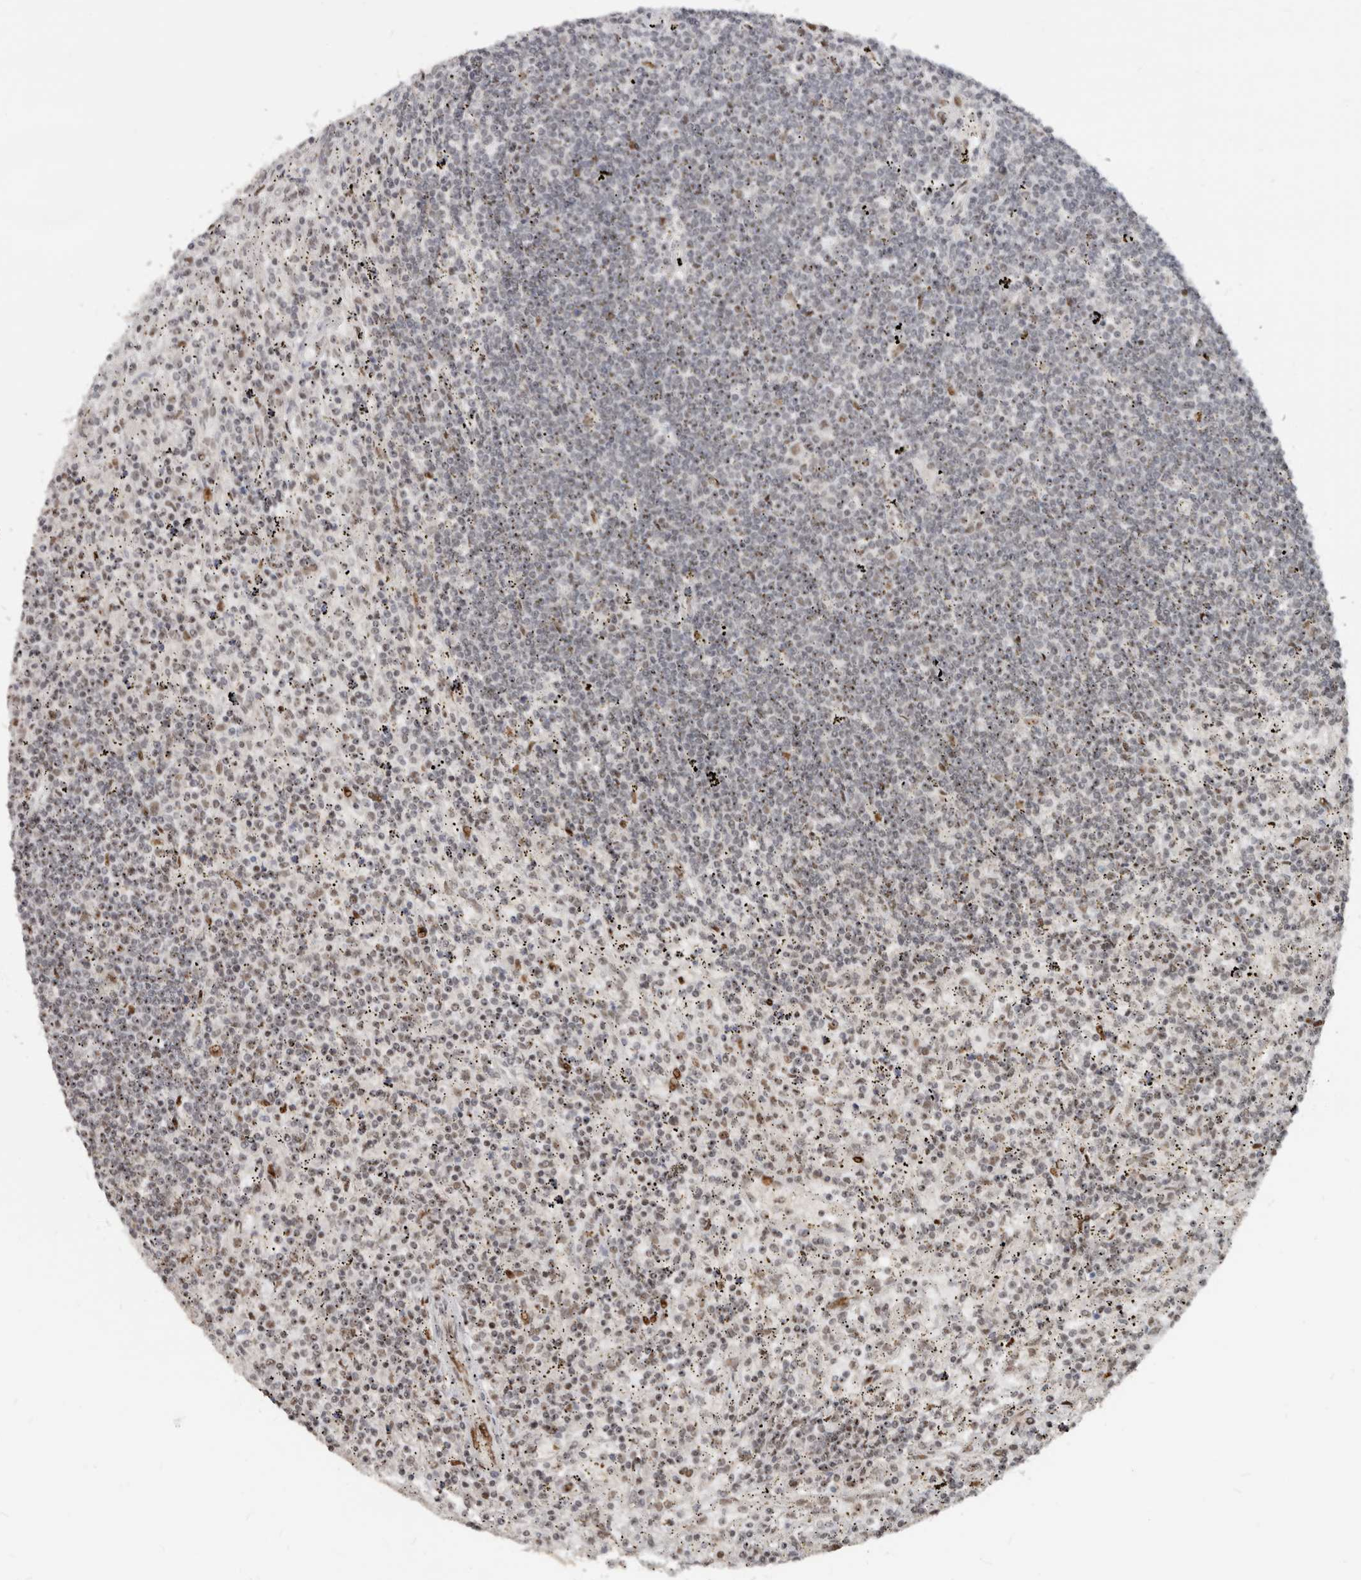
{"staining": {"intensity": "negative", "quantity": "none", "location": "none"}, "tissue": "lymphoma", "cell_type": "Tumor cells", "image_type": "cancer", "snomed": [{"axis": "morphology", "description": "Malignant lymphoma, non-Hodgkin's type, Low grade"}, {"axis": "topography", "description": "Spleen"}], "caption": "Immunohistochemistry image of neoplastic tissue: lymphoma stained with DAB (3,3'-diaminobenzidine) displays no significant protein positivity in tumor cells.", "gene": "GPBP1L1", "patient": {"sex": "male", "age": 76}}